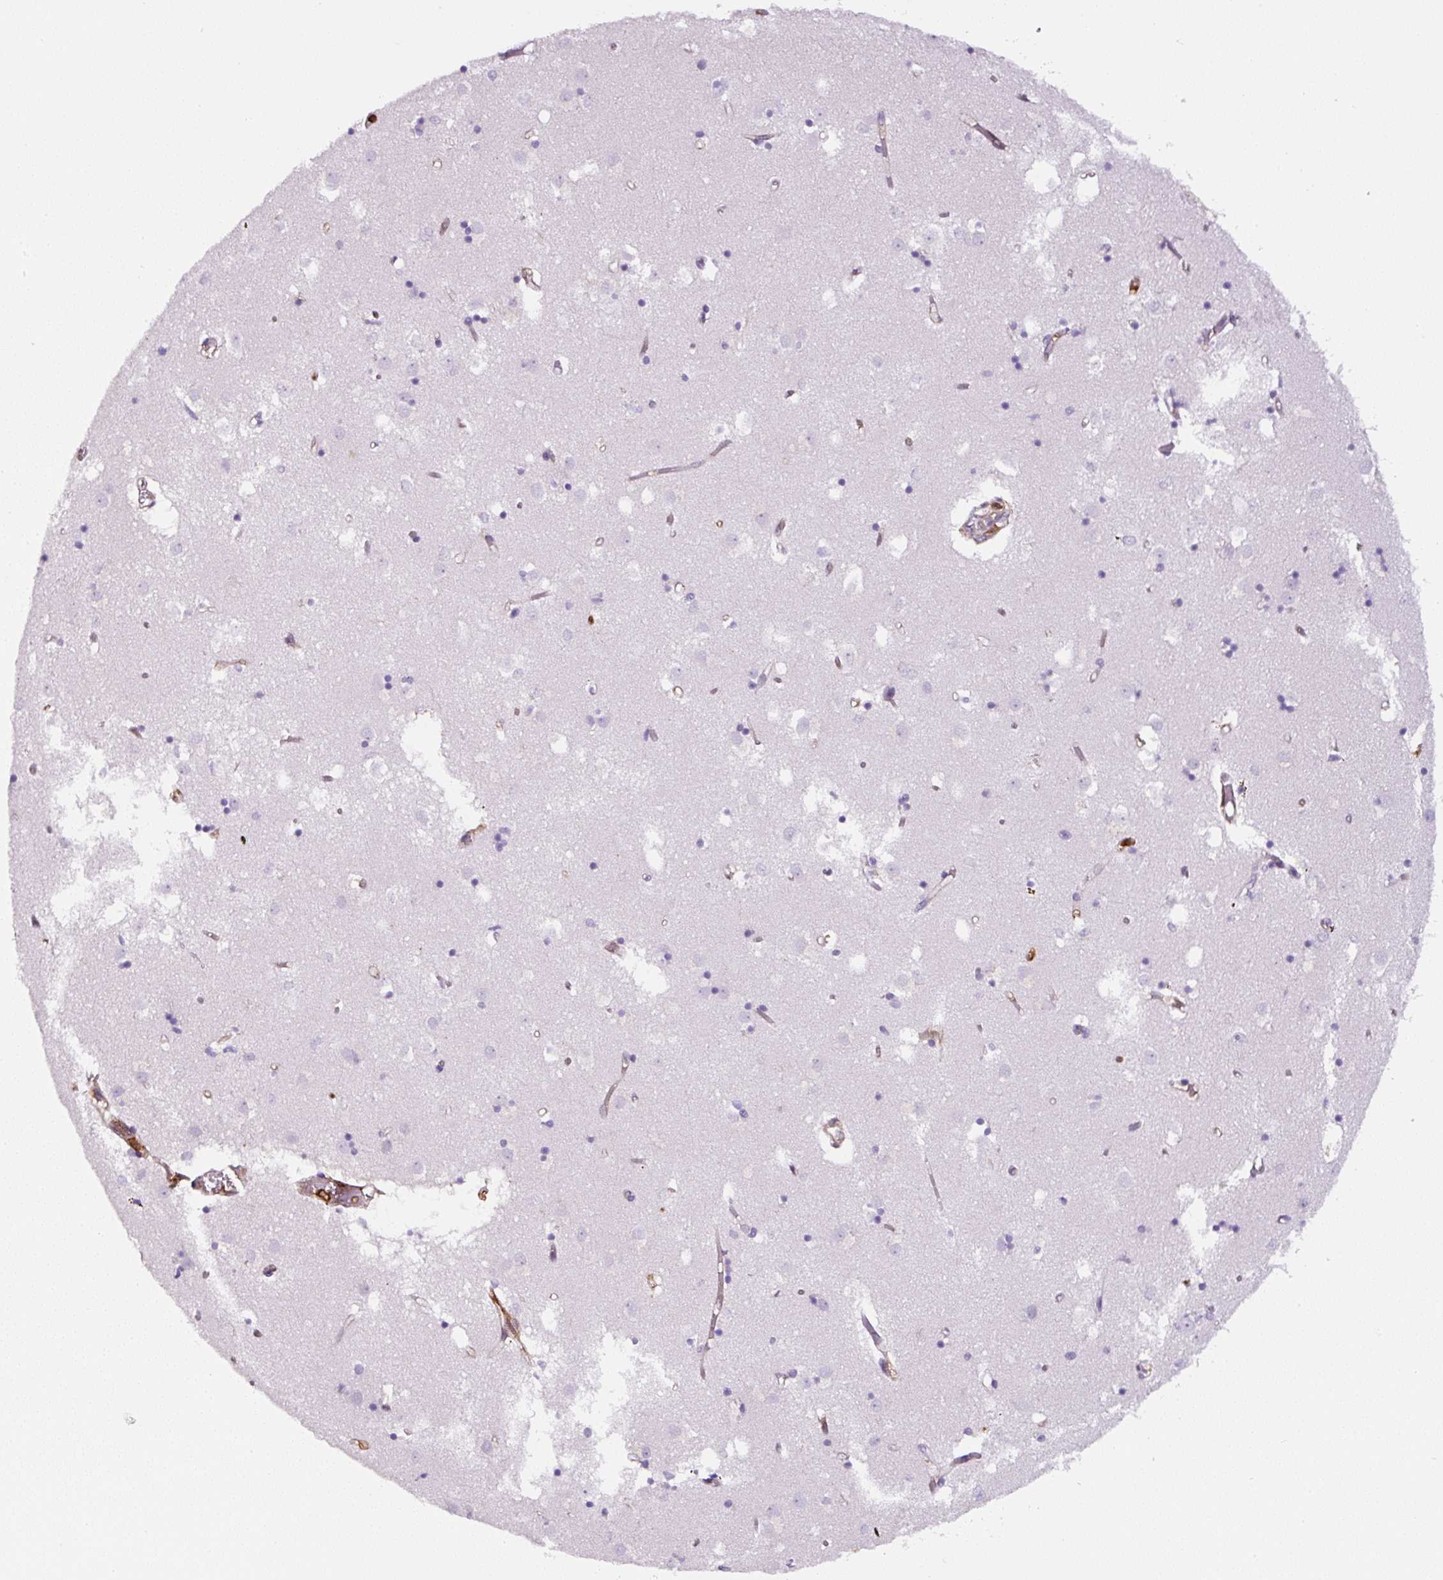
{"staining": {"intensity": "negative", "quantity": "none", "location": "none"}, "tissue": "caudate", "cell_type": "Glial cells", "image_type": "normal", "snomed": [{"axis": "morphology", "description": "Normal tissue, NOS"}, {"axis": "topography", "description": "Lateral ventricle wall"}], "caption": "Histopathology image shows no significant protein expression in glial cells of normal caudate.", "gene": "ANXA1", "patient": {"sex": "male", "age": 70}}